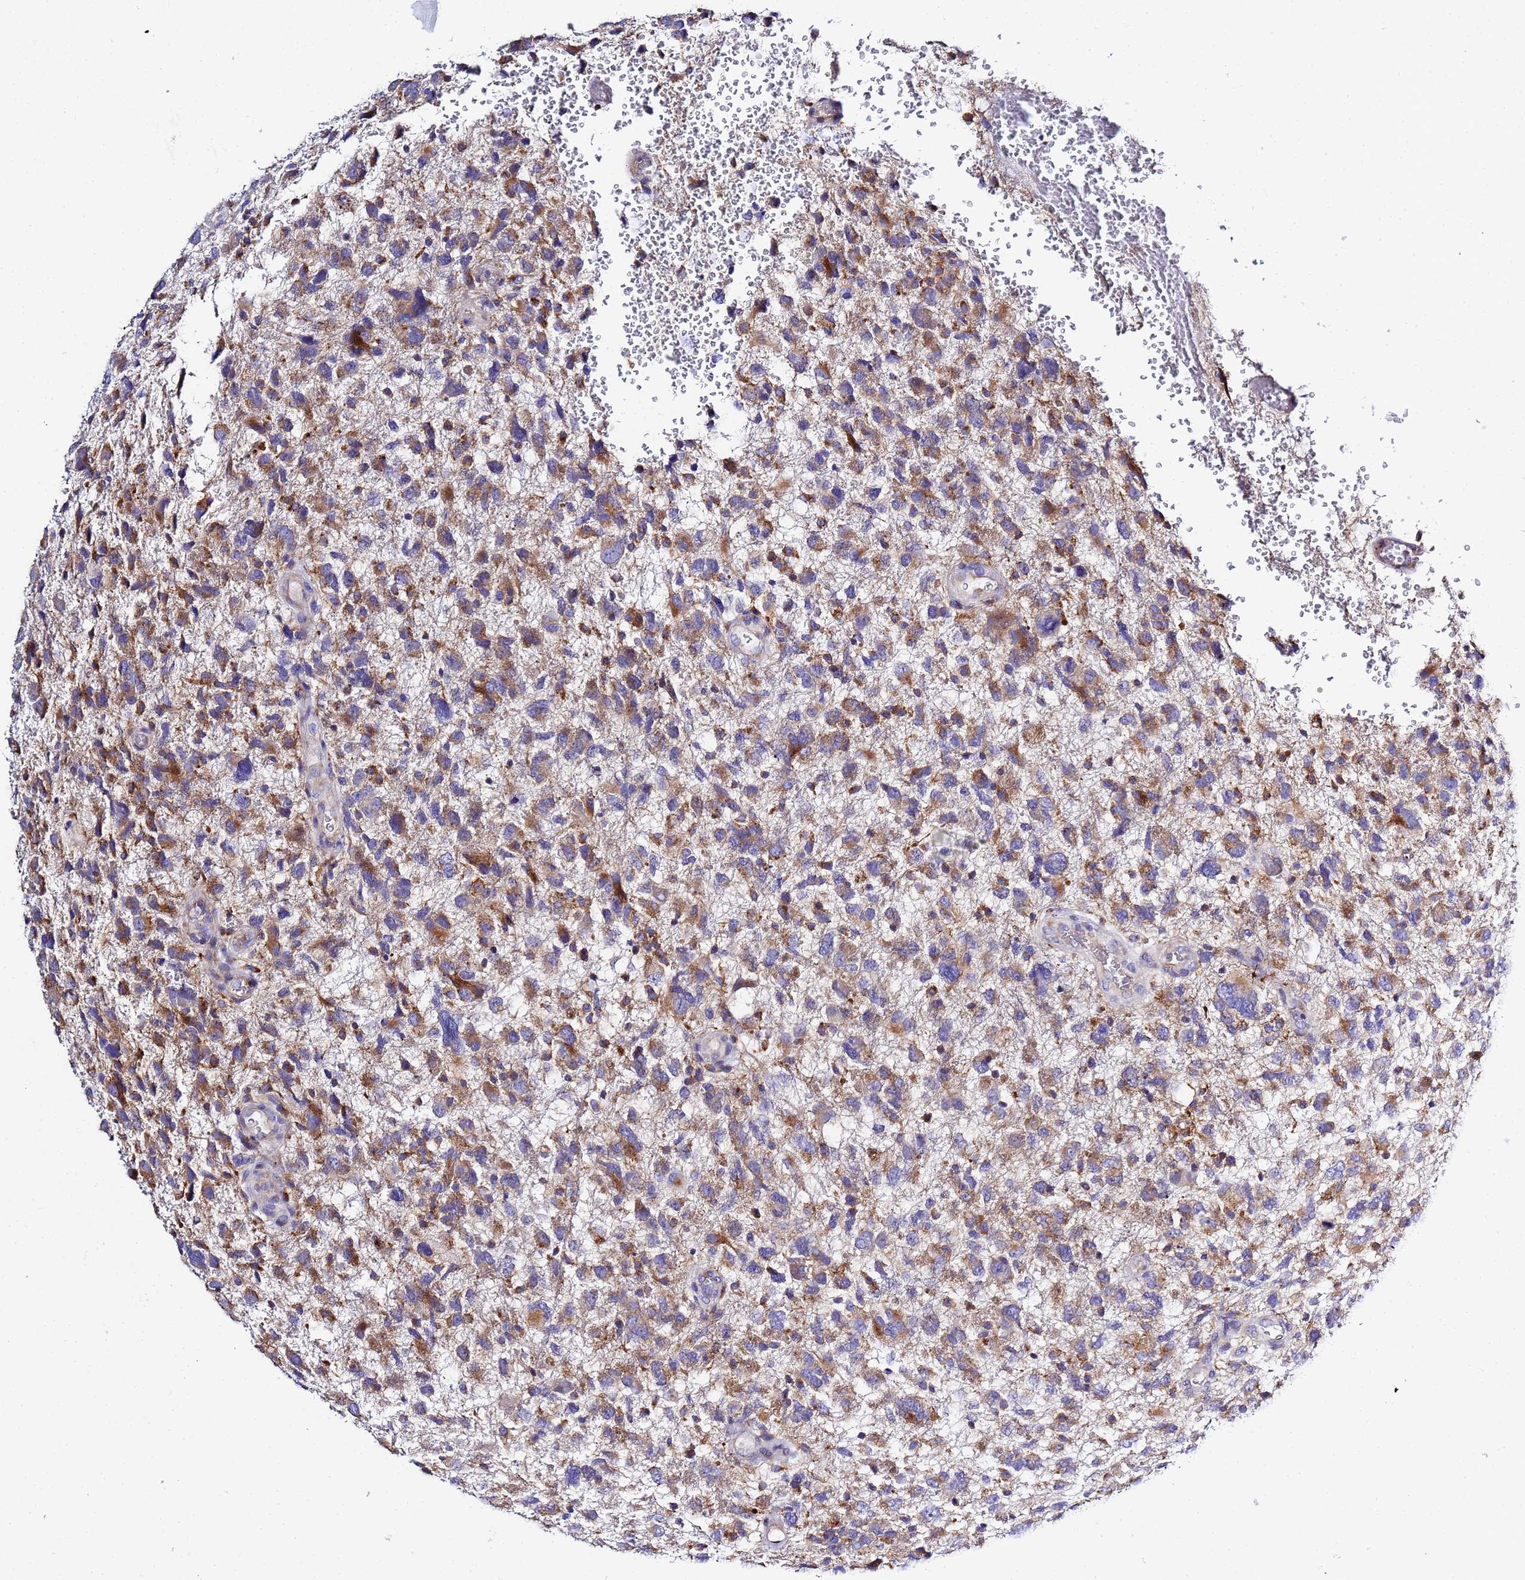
{"staining": {"intensity": "moderate", "quantity": ">75%", "location": "cytoplasmic/membranous"}, "tissue": "glioma", "cell_type": "Tumor cells", "image_type": "cancer", "snomed": [{"axis": "morphology", "description": "Glioma, malignant, High grade"}, {"axis": "topography", "description": "Brain"}], "caption": "Moderate cytoplasmic/membranous expression for a protein is appreciated in approximately >75% of tumor cells of high-grade glioma (malignant) using immunohistochemistry.", "gene": "VTI1B", "patient": {"sex": "male", "age": 61}}